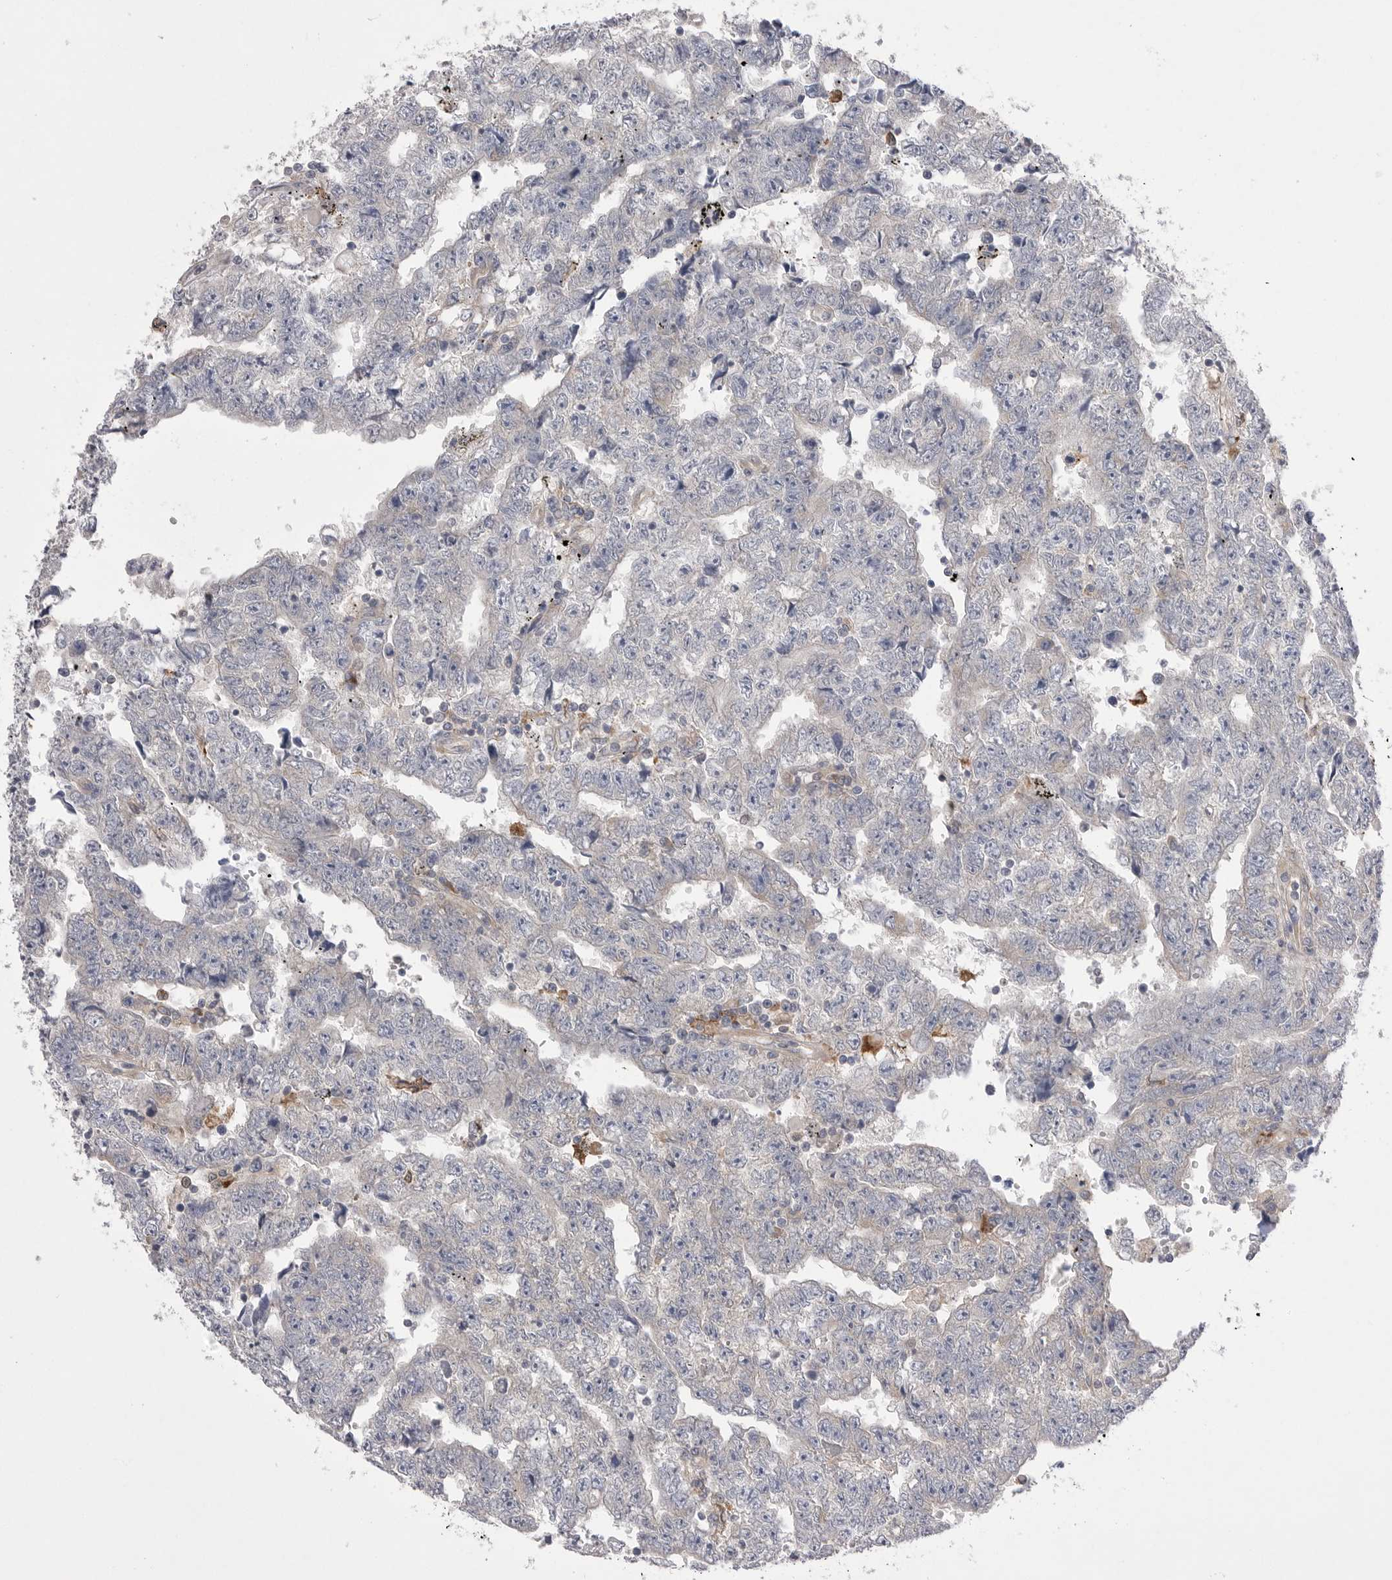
{"staining": {"intensity": "negative", "quantity": "none", "location": "none"}, "tissue": "testis cancer", "cell_type": "Tumor cells", "image_type": "cancer", "snomed": [{"axis": "morphology", "description": "Carcinoma, Embryonal, NOS"}, {"axis": "topography", "description": "Testis"}], "caption": "Testis cancer (embryonal carcinoma) was stained to show a protein in brown. There is no significant staining in tumor cells. (DAB (3,3'-diaminobenzidine) immunohistochemistry with hematoxylin counter stain).", "gene": "VAC14", "patient": {"sex": "male", "age": 25}}